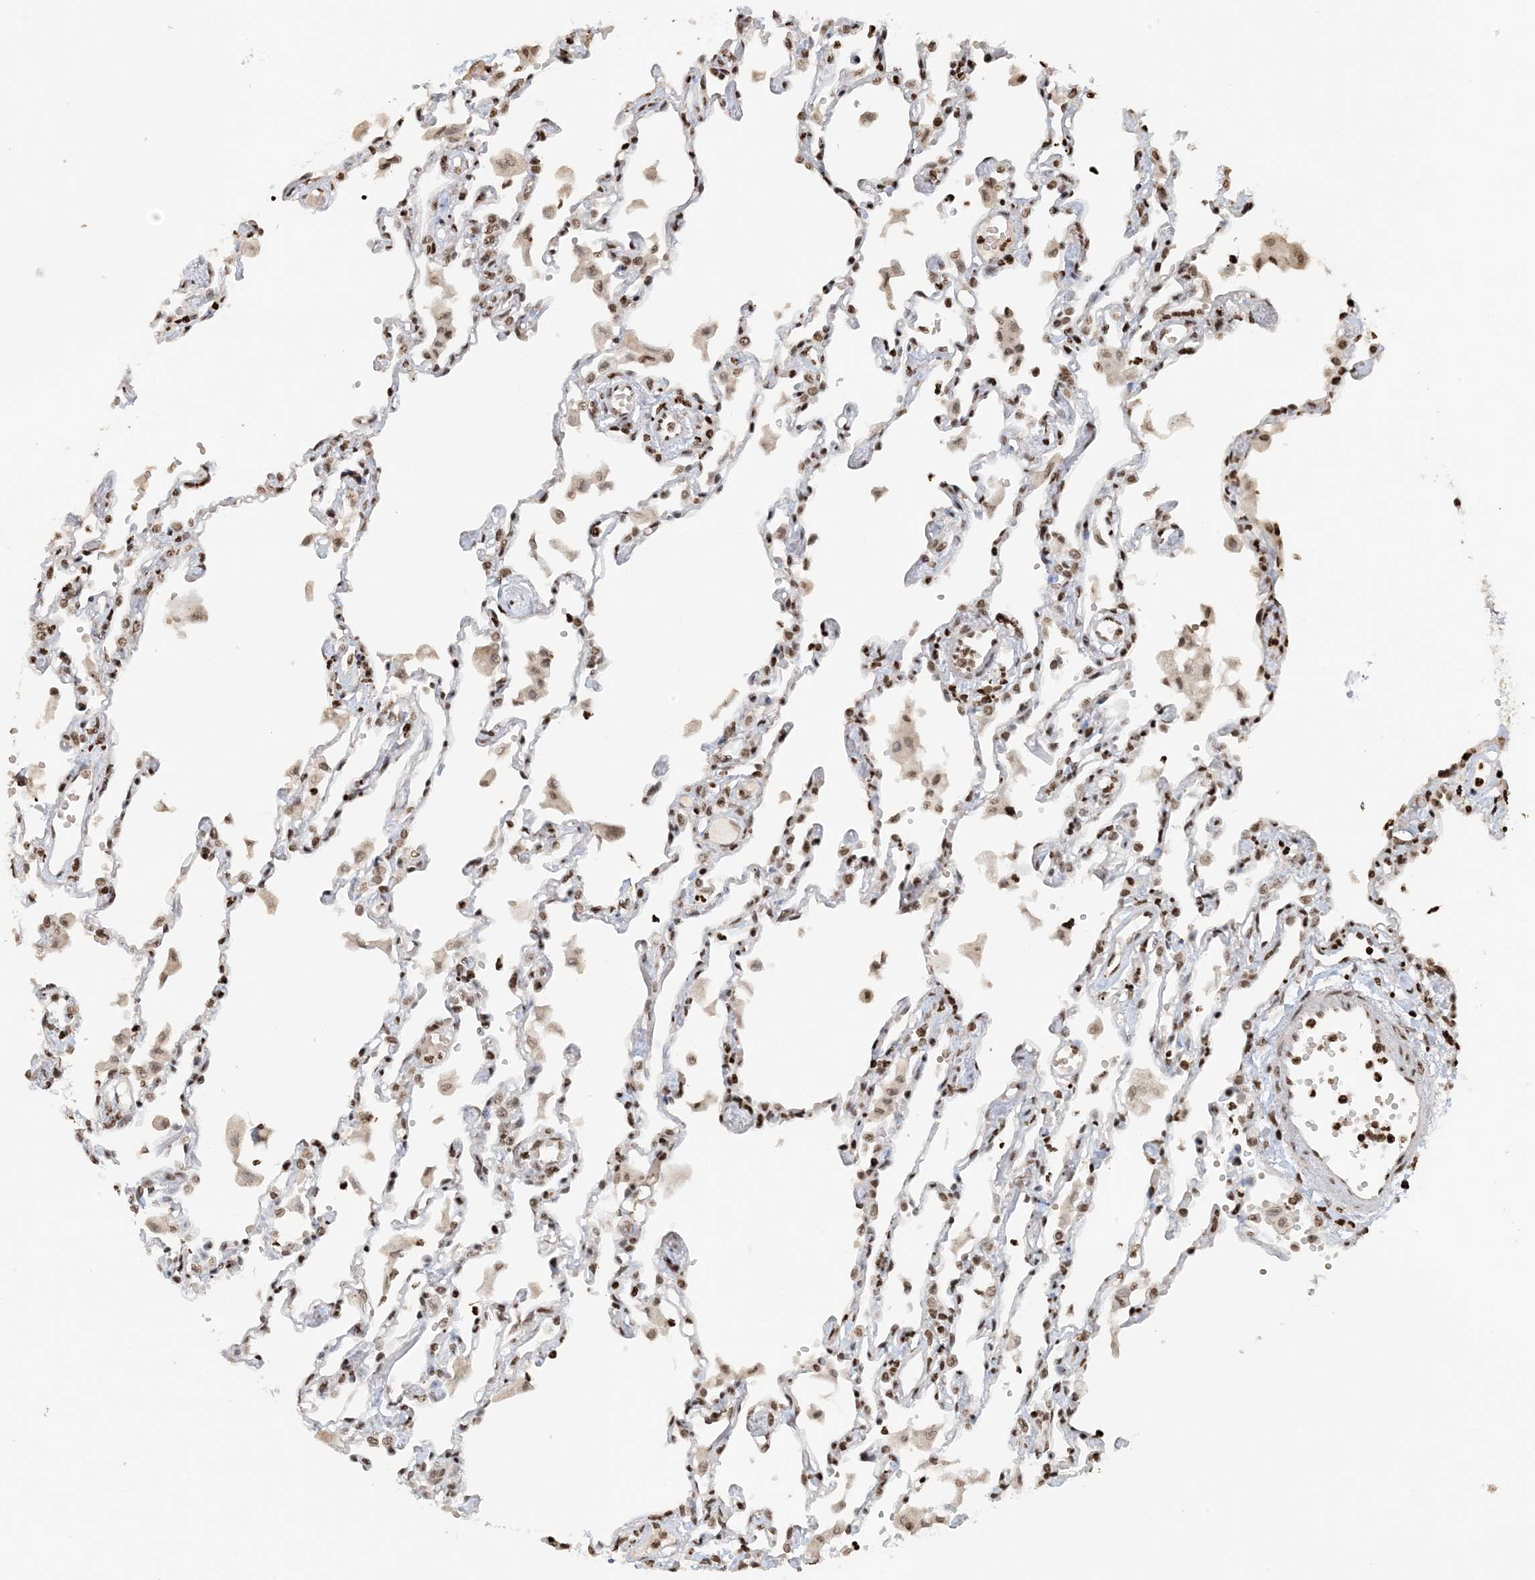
{"staining": {"intensity": "strong", "quantity": ">75%", "location": "nuclear"}, "tissue": "lung", "cell_type": "Alveolar cells", "image_type": "normal", "snomed": [{"axis": "morphology", "description": "Normal tissue, NOS"}, {"axis": "topography", "description": "Bronchus"}, {"axis": "topography", "description": "Lung"}], "caption": "Brown immunohistochemical staining in unremarkable lung demonstrates strong nuclear staining in about >75% of alveolar cells.", "gene": "H3", "patient": {"sex": "female", "age": 49}}